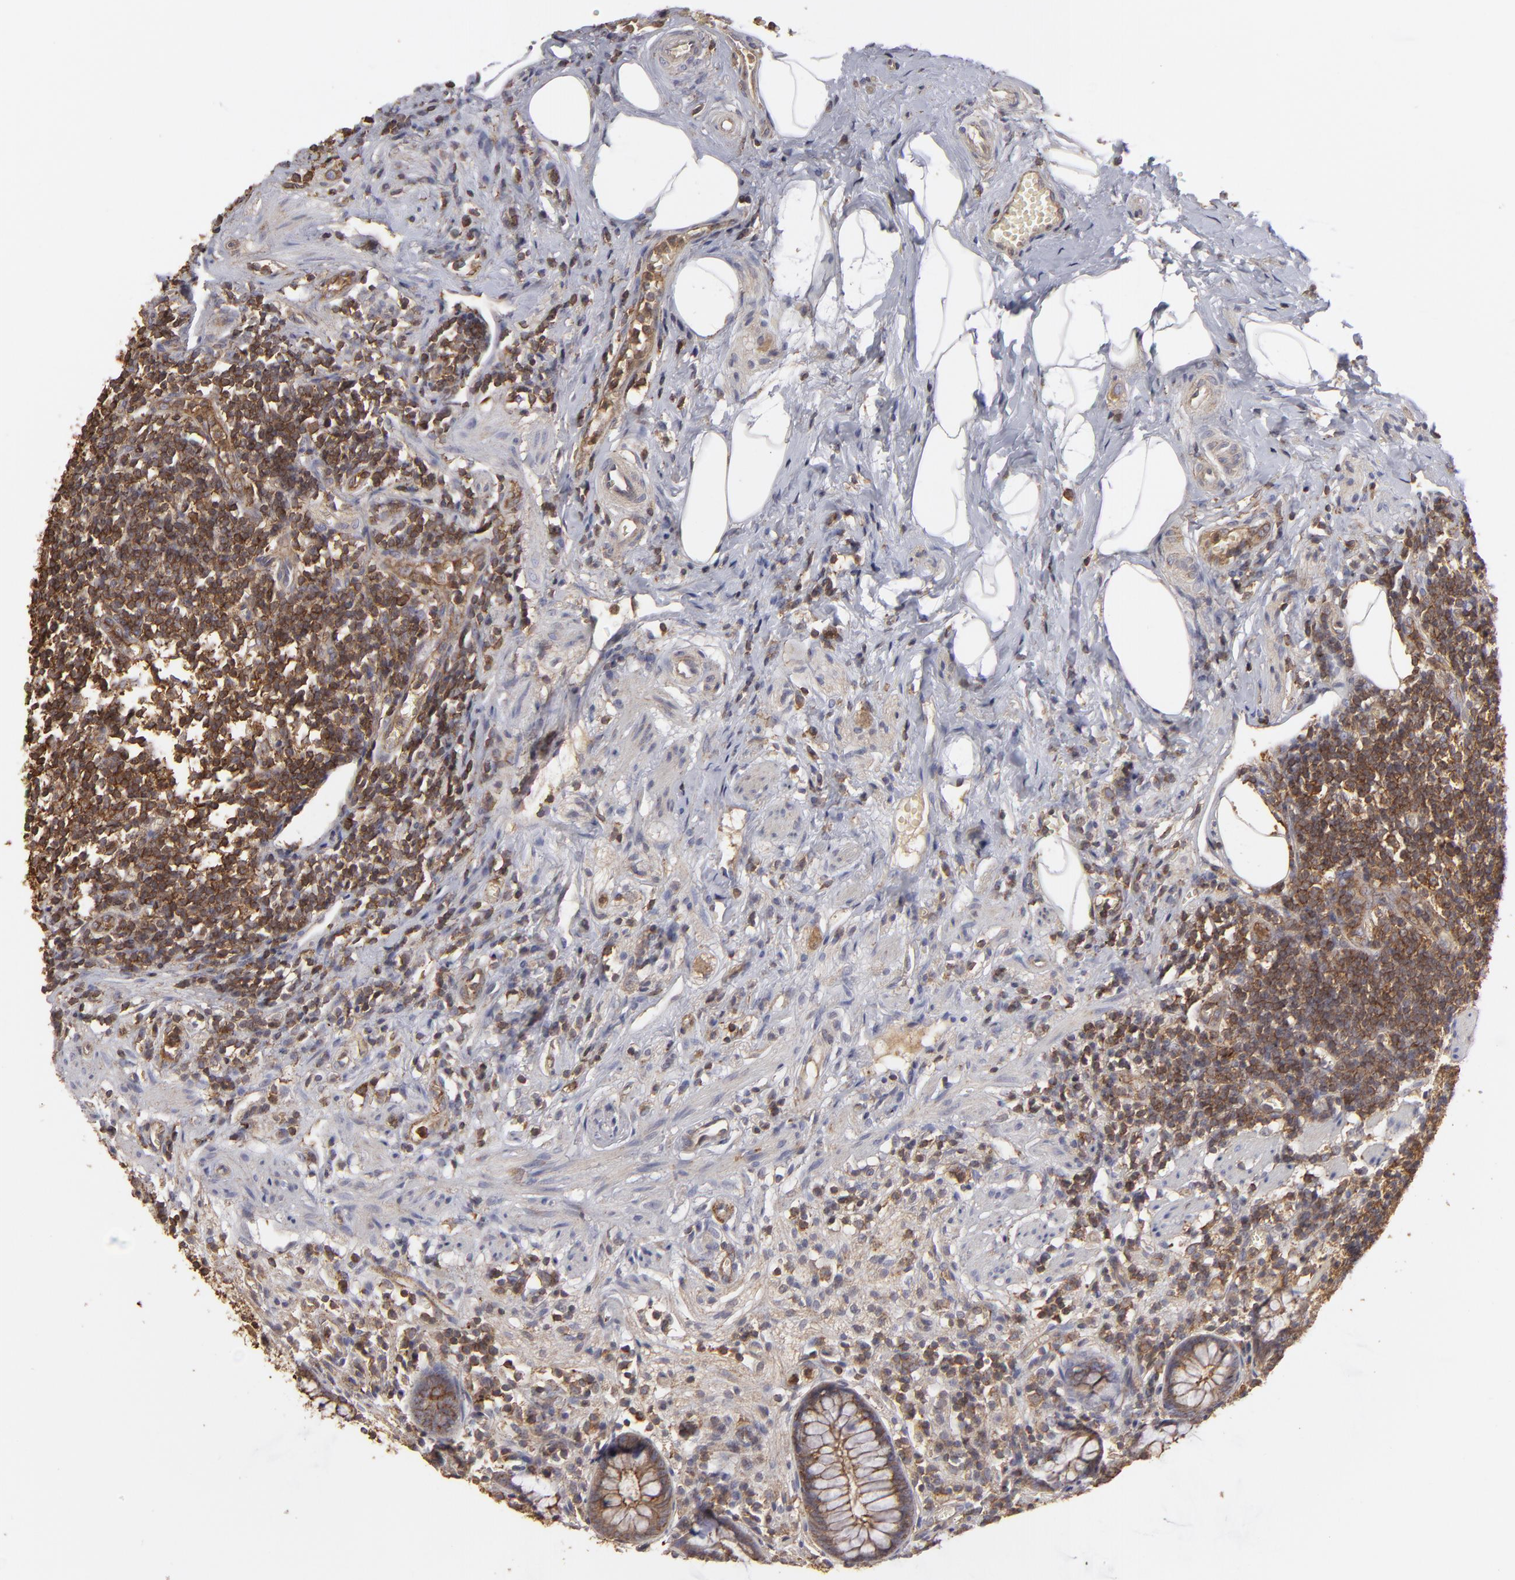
{"staining": {"intensity": "moderate", "quantity": ">75%", "location": "cytoplasmic/membranous"}, "tissue": "appendix", "cell_type": "Glandular cells", "image_type": "normal", "snomed": [{"axis": "morphology", "description": "Normal tissue, NOS"}, {"axis": "topography", "description": "Appendix"}], "caption": "Approximately >75% of glandular cells in normal appendix demonstrate moderate cytoplasmic/membranous protein staining as visualized by brown immunohistochemical staining.", "gene": "ACTB", "patient": {"sex": "male", "age": 38}}